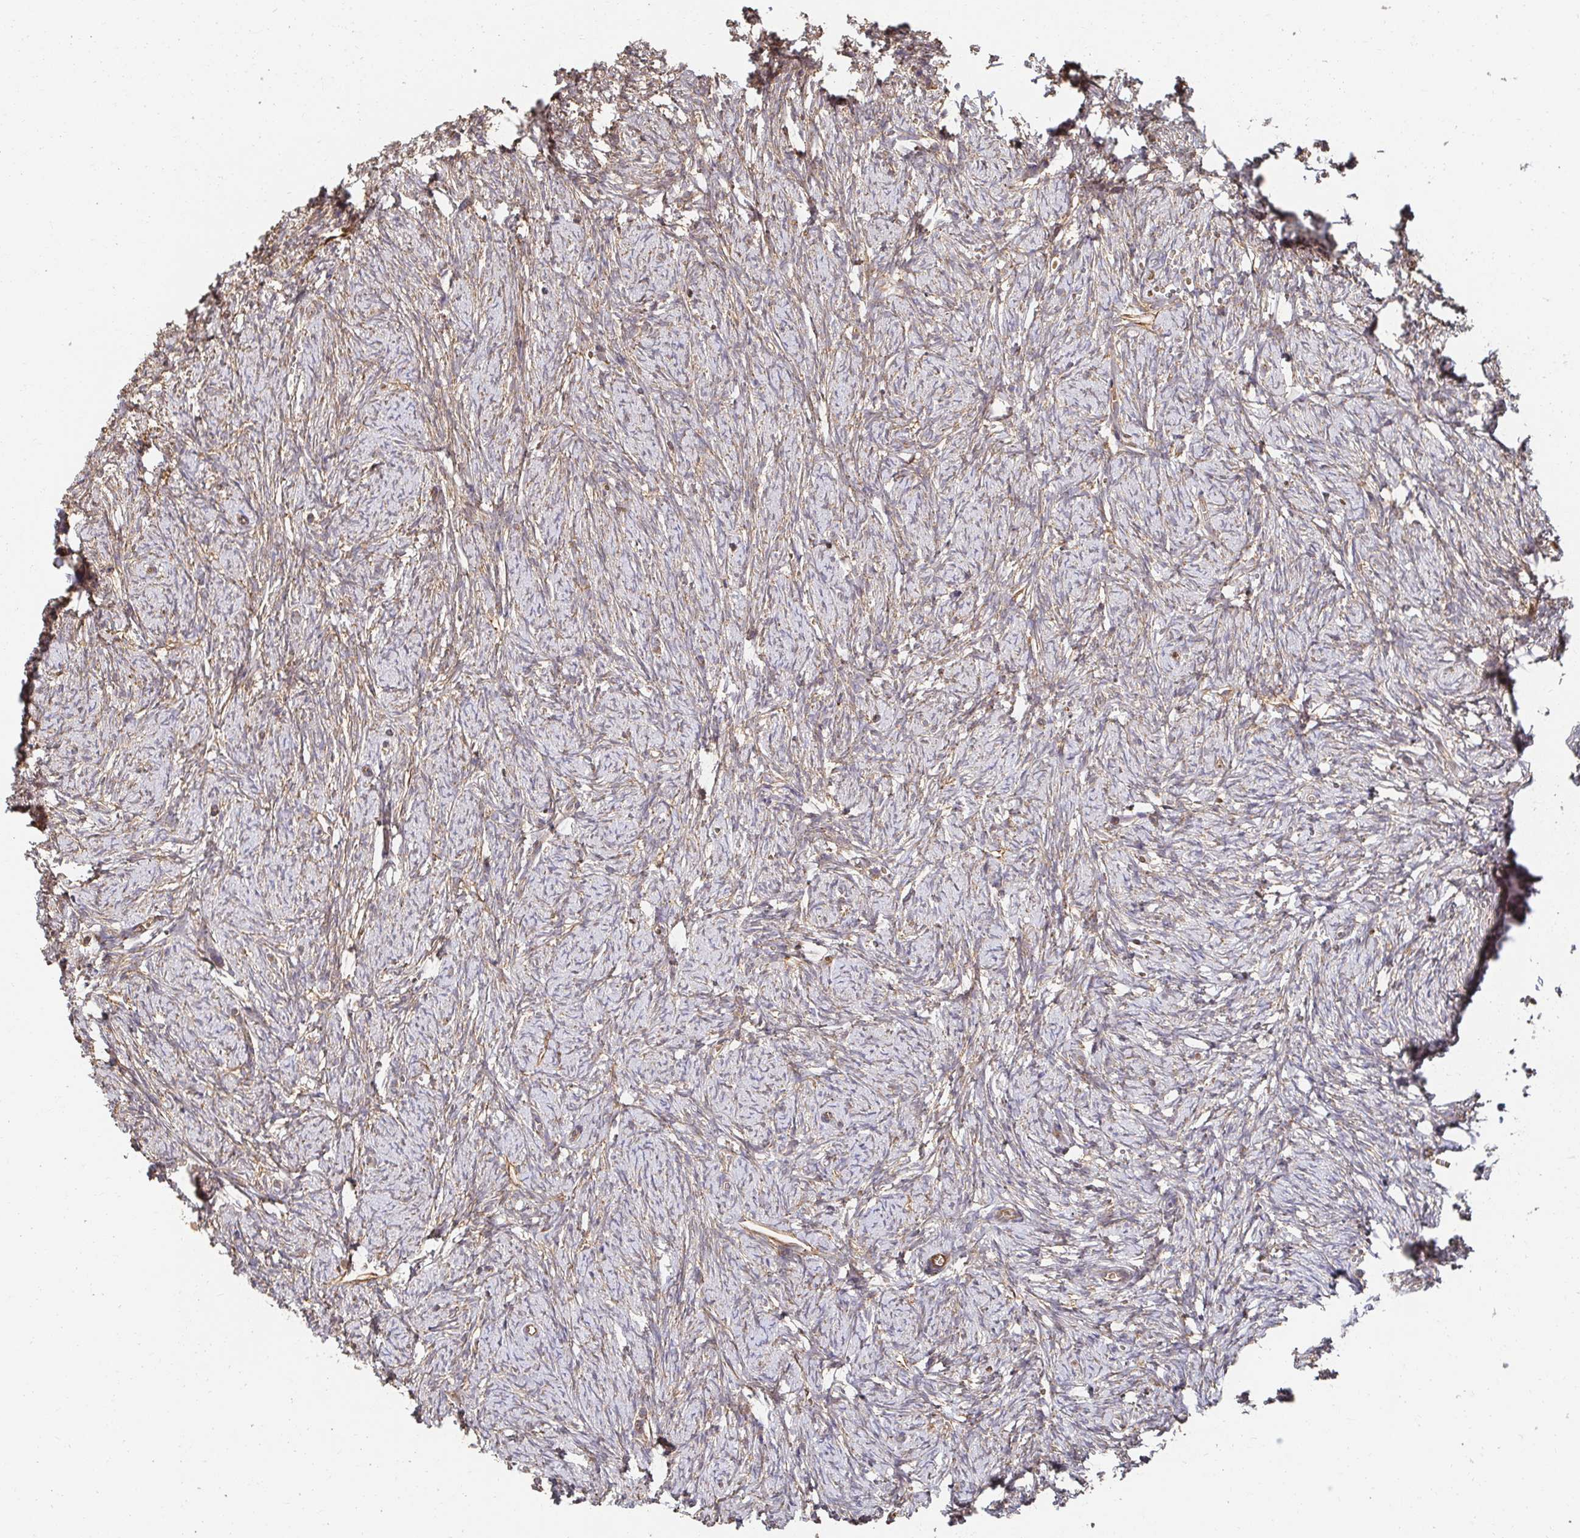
{"staining": {"intensity": "strong", "quantity": ">75%", "location": "cytoplasmic/membranous"}, "tissue": "ovary", "cell_type": "Follicle cells", "image_type": "normal", "snomed": [{"axis": "morphology", "description": "Normal tissue, NOS"}, {"axis": "topography", "description": "Ovary"}], "caption": "Strong cytoplasmic/membranous expression is appreciated in approximately >75% of follicle cells in normal ovary. The staining is performed using DAB brown chromogen to label protein expression. The nuclei are counter-stained blue using hematoxylin.", "gene": "APBB1", "patient": {"sex": "female", "age": 41}}